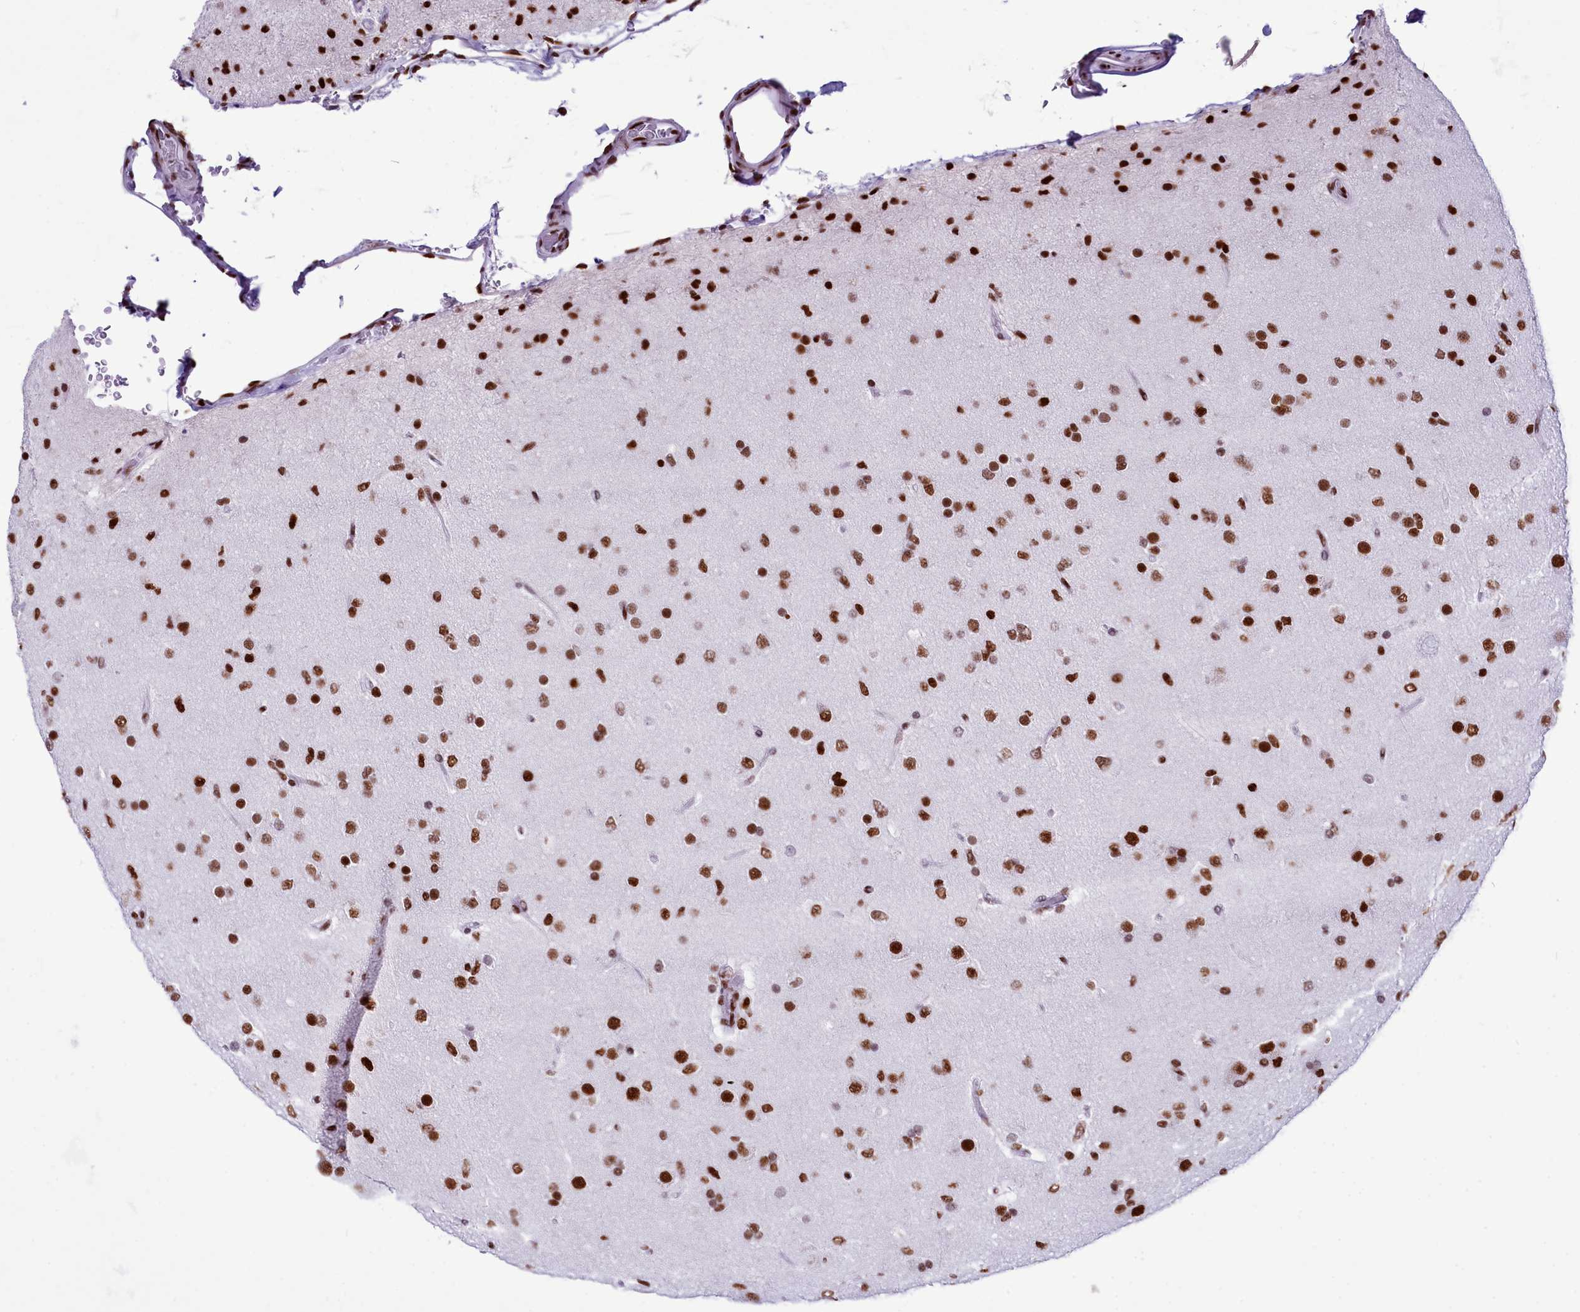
{"staining": {"intensity": "moderate", "quantity": ">75%", "location": "nuclear"}, "tissue": "glioma", "cell_type": "Tumor cells", "image_type": "cancer", "snomed": [{"axis": "morphology", "description": "Glioma, malignant, Low grade"}, {"axis": "topography", "description": "Brain"}], "caption": "High-power microscopy captured an IHC photomicrograph of malignant low-grade glioma, revealing moderate nuclear staining in about >75% of tumor cells.", "gene": "RALY", "patient": {"sex": "male", "age": 65}}